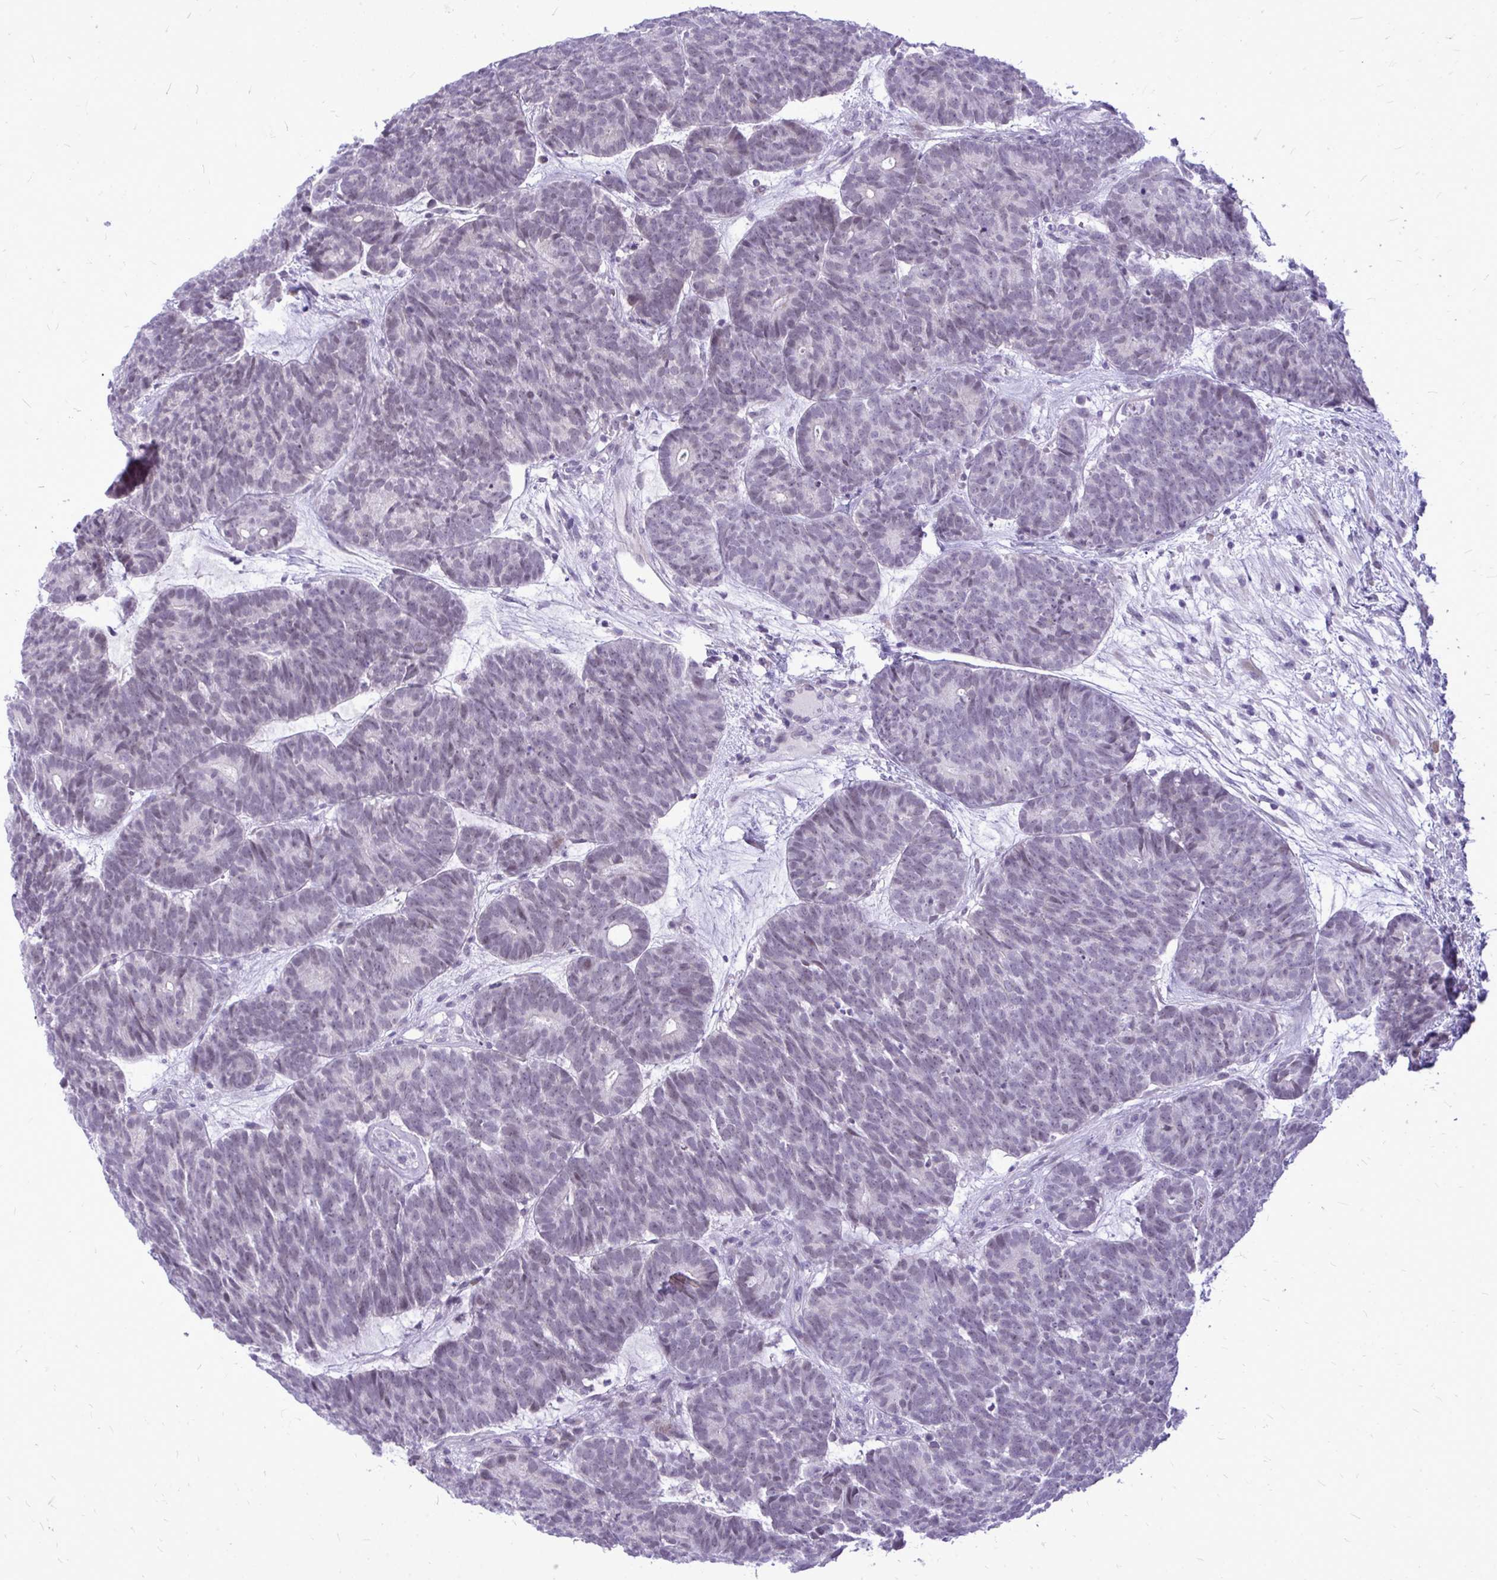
{"staining": {"intensity": "negative", "quantity": "none", "location": "none"}, "tissue": "head and neck cancer", "cell_type": "Tumor cells", "image_type": "cancer", "snomed": [{"axis": "morphology", "description": "Adenocarcinoma, NOS"}, {"axis": "topography", "description": "Head-Neck"}], "caption": "Immunohistochemistry image of neoplastic tissue: head and neck cancer (adenocarcinoma) stained with DAB exhibits no significant protein expression in tumor cells.", "gene": "ZSCAN25", "patient": {"sex": "female", "age": 81}}